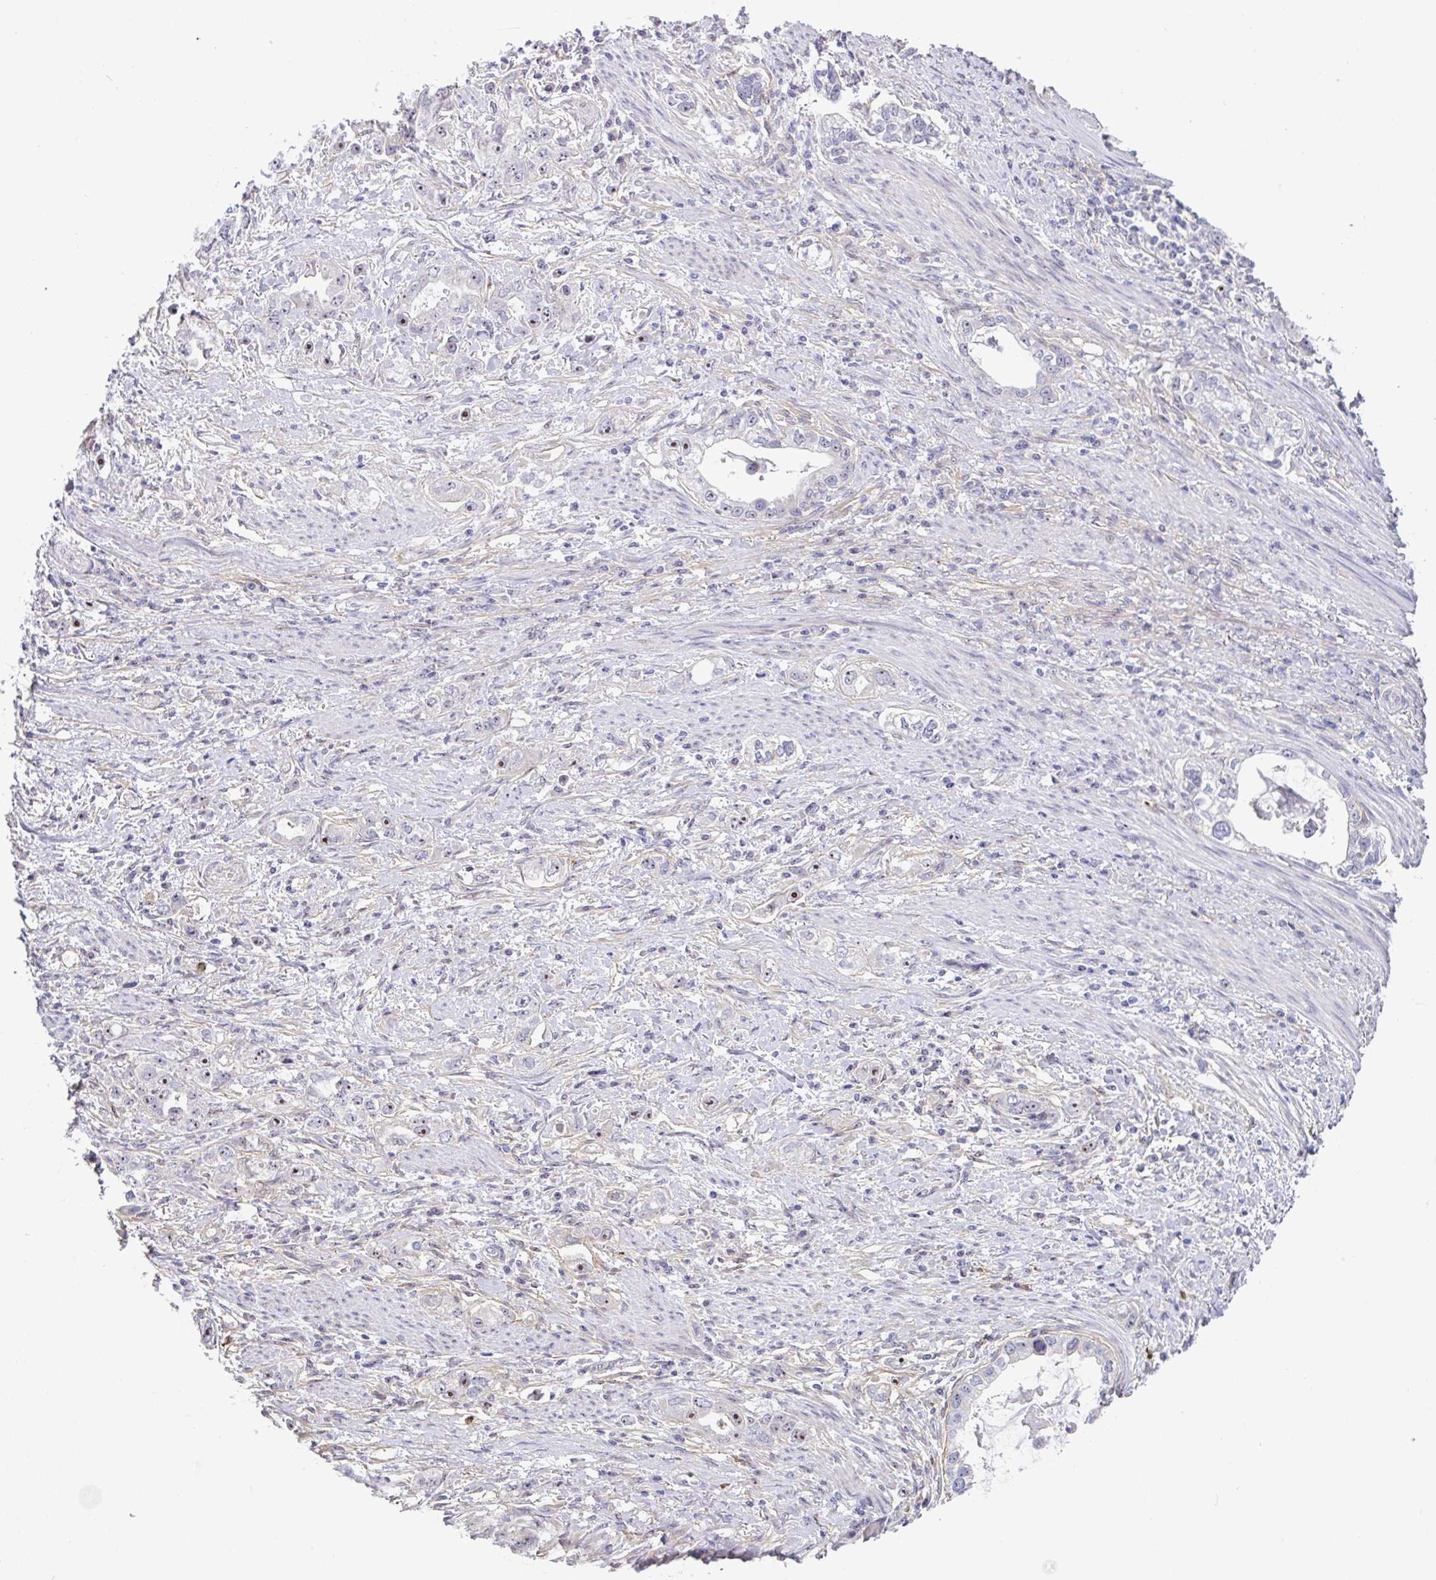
{"staining": {"intensity": "strong", "quantity": "25%-75%", "location": "nuclear"}, "tissue": "stomach cancer", "cell_type": "Tumor cells", "image_type": "cancer", "snomed": [{"axis": "morphology", "description": "Adenocarcinoma, NOS"}, {"axis": "topography", "description": "Stomach, lower"}], "caption": "Tumor cells reveal high levels of strong nuclear expression in about 25%-75% of cells in stomach cancer. (Stains: DAB in brown, nuclei in blue, Microscopy: brightfield microscopy at high magnification).", "gene": "MXRA8", "patient": {"sex": "female", "age": 93}}